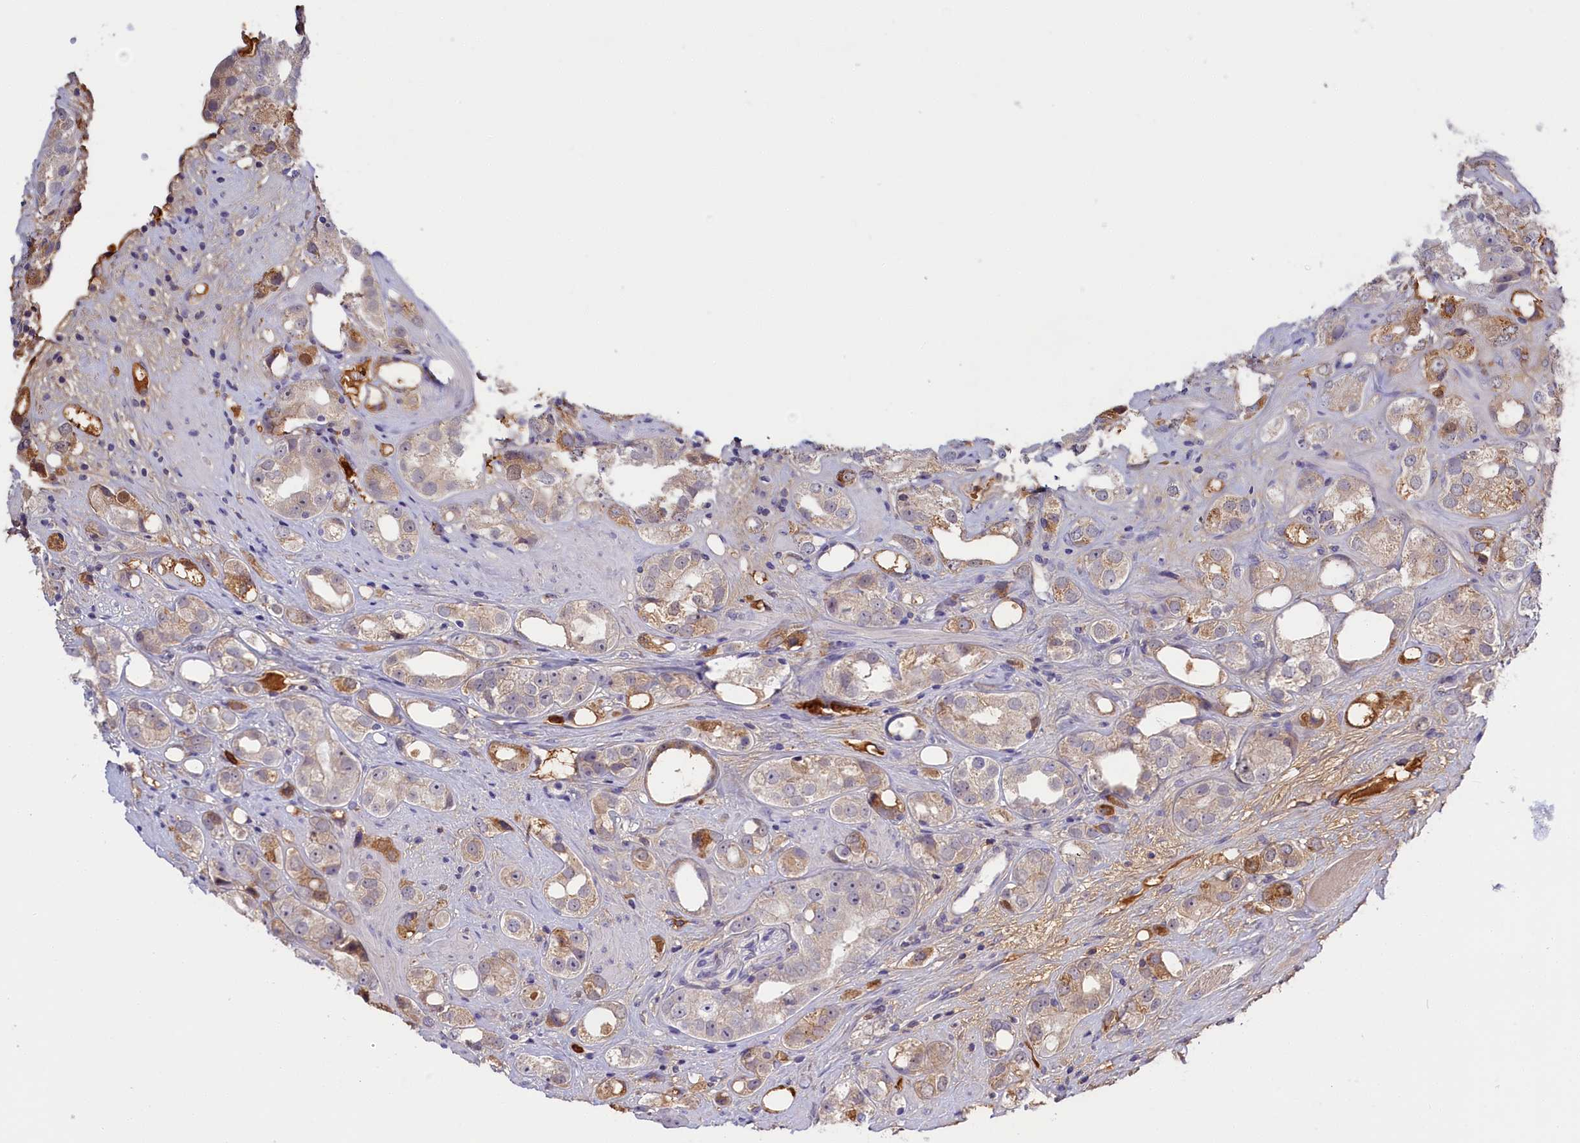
{"staining": {"intensity": "weak", "quantity": "25%-75%", "location": "cytoplasmic/membranous"}, "tissue": "prostate cancer", "cell_type": "Tumor cells", "image_type": "cancer", "snomed": [{"axis": "morphology", "description": "Adenocarcinoma, NOS"}, {"axis": "topography", "description": "Prostate"}], "caption": "Immunohistochemical staining of human prostate adenocarcinoma shows low levels of weak cytoplasmic/membranous positivity in approximately 25%-75% of tumor cells.", "gene": "ADGRD1", "patient": {"sex": "male", "age": 79}}